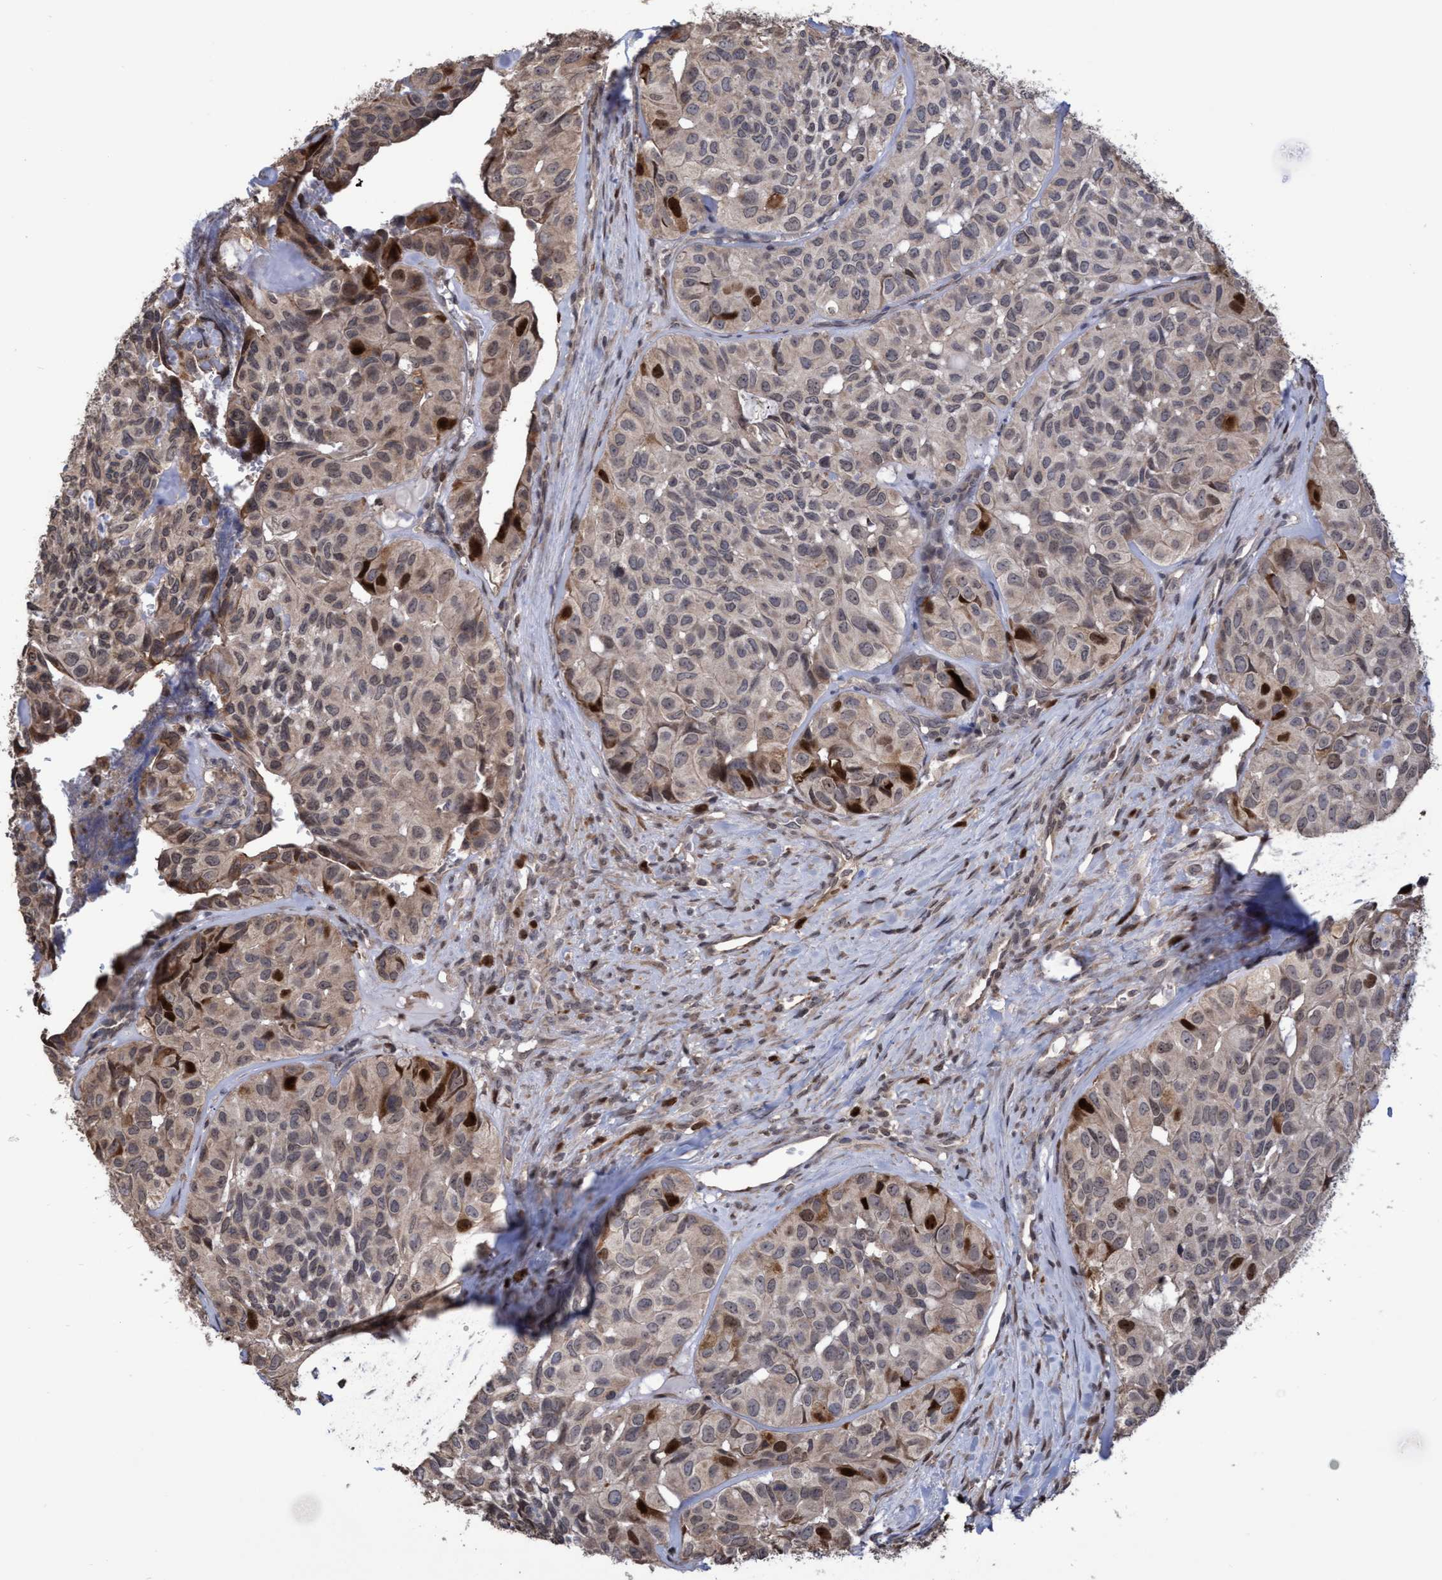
{"staining": {"intensity": "strong", "quantity": "<25%", "location": "cytoplasmic/membranous,nuclear"}, "tissue": "head and neck cancer", "cell_type": "Tumor cells", "image_type": "cancer", "snomed": [{"axis": "morphology", "description": "Adenocarcinoma, NOS"}, {"axis": "topography", "description": "Salivary gland, NOS"}, {"axis": "topography", "description": "Head-Neck"}], "caption": "Protein expression analysis of head and neck adenocarcinoma reveals strong cytoplasmic/membranous and nuclear expression in about <25% of tumor cells.", "gene": "SLBP", "patient": {"sex": "female", "age": 76}}